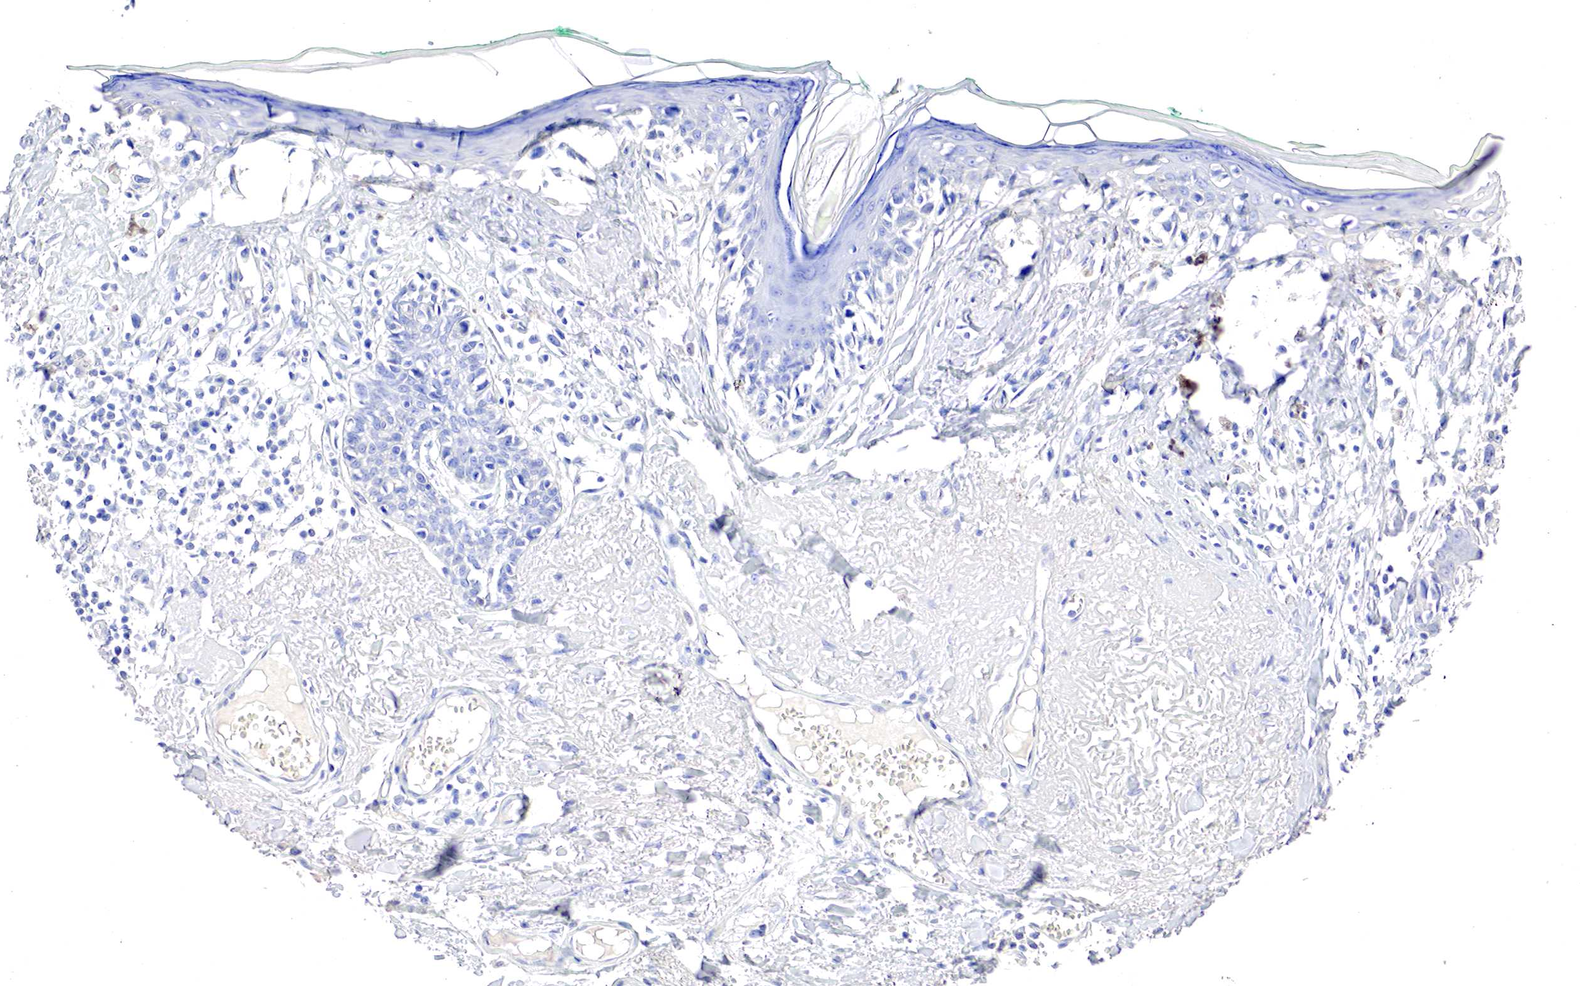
{"staining": {"intensity": "negative", "quantity": "none", "location": "none"}, "tissue": "melanoma", "cell_type": "Tumor cells", "image_type": "cancer", "snomed": [{"axis": "morphology", "description": "Malignant melanoma, NOS"}, {"axis": "topography", "description": "Skin"}], "caption": "High power microscopy photomicrograph of an immunohistochemistry image of malignant melanoma, revealing no significant expression in tumor cells. (DAB (3,3'-diaminobenzidine) IHC visualized using brightfield microscopy, high magnification).", "gene": "OTC", "patient": {"sex": "male", "age": 80}}